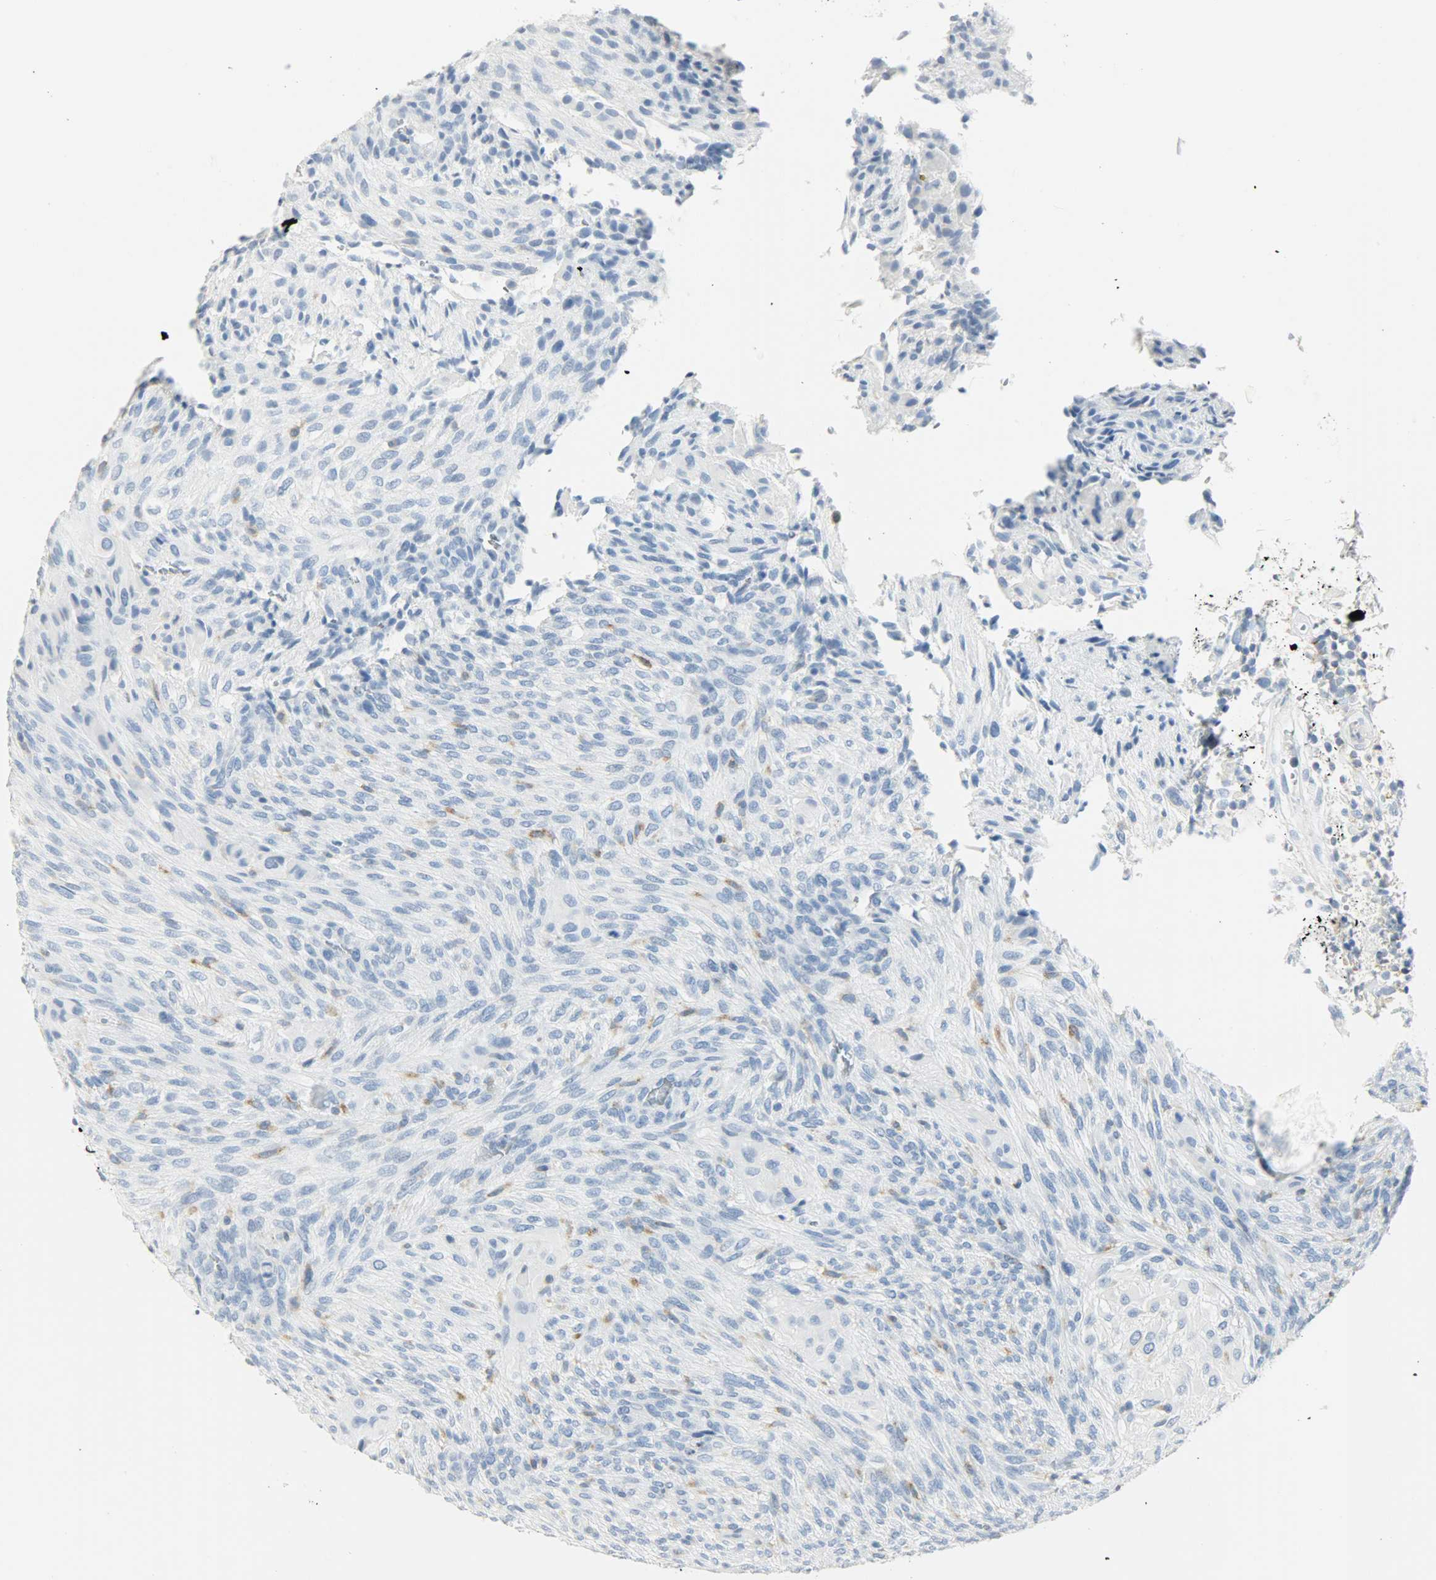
{"staining": {"intensity": "negative", "quantity": "none", "location": "none"}, "tissue": "glioma", "cell_type": "Tumor cells", "image_type": "cancer", "snomed": [{"axis": "morphology", "description": "Glioma, malignant, High grade"}, {"axis": "topography", "description": "Cerebral cortex"}], "caption": "The immunohistochemistry (IHC) histopathology image has no significant positivity in tumor cells of glioma tissue. (DAB (3,3'-diaminobenzidine) immunohistochemistry (IHC), high magnification).", "gene": "PTPN6", "patient": {"sex": "female", "age": 55}}